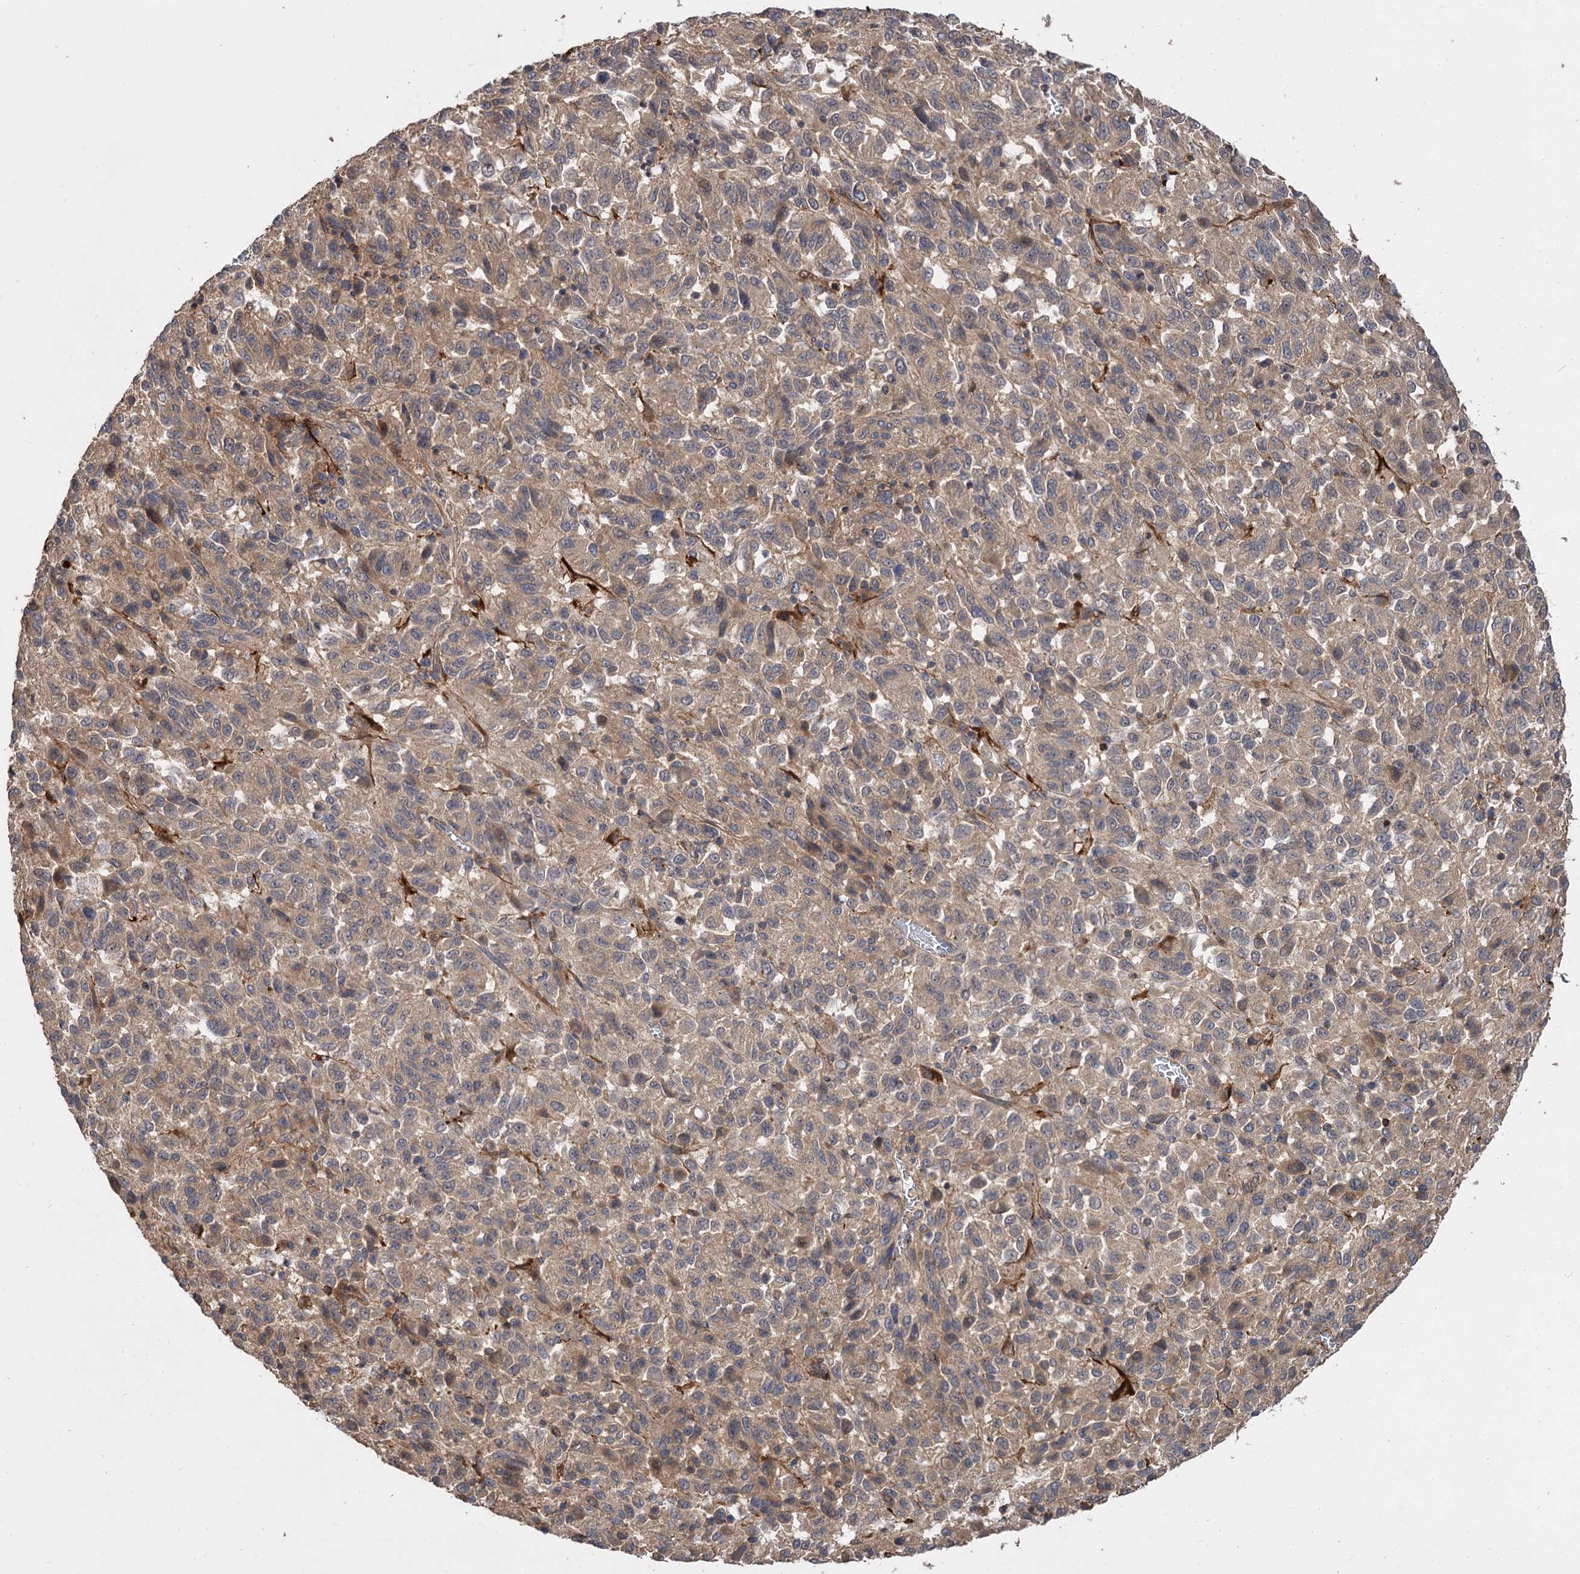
{"staining": {"intensity": "weak", "quantity": ">75%", "location": "cytoplasmic/membranous"}, "tissue": "melanoma", "cell_type": "Tumor cells", "image_type": "cancer", "snomed": [{"axis": "morphology", "description": "Malignant melanoma, Metastatic site"}, {"axis": "topography", "description": "Lung"}], "caption": "An image showing weak cytoplasmic/membranous staining in approximately >75% of tumor cells in melanoma, as visualized by brown immunohistochemical staining.", "gene": "FBXW8", "patient": {"sex": "male", "age": 64}}